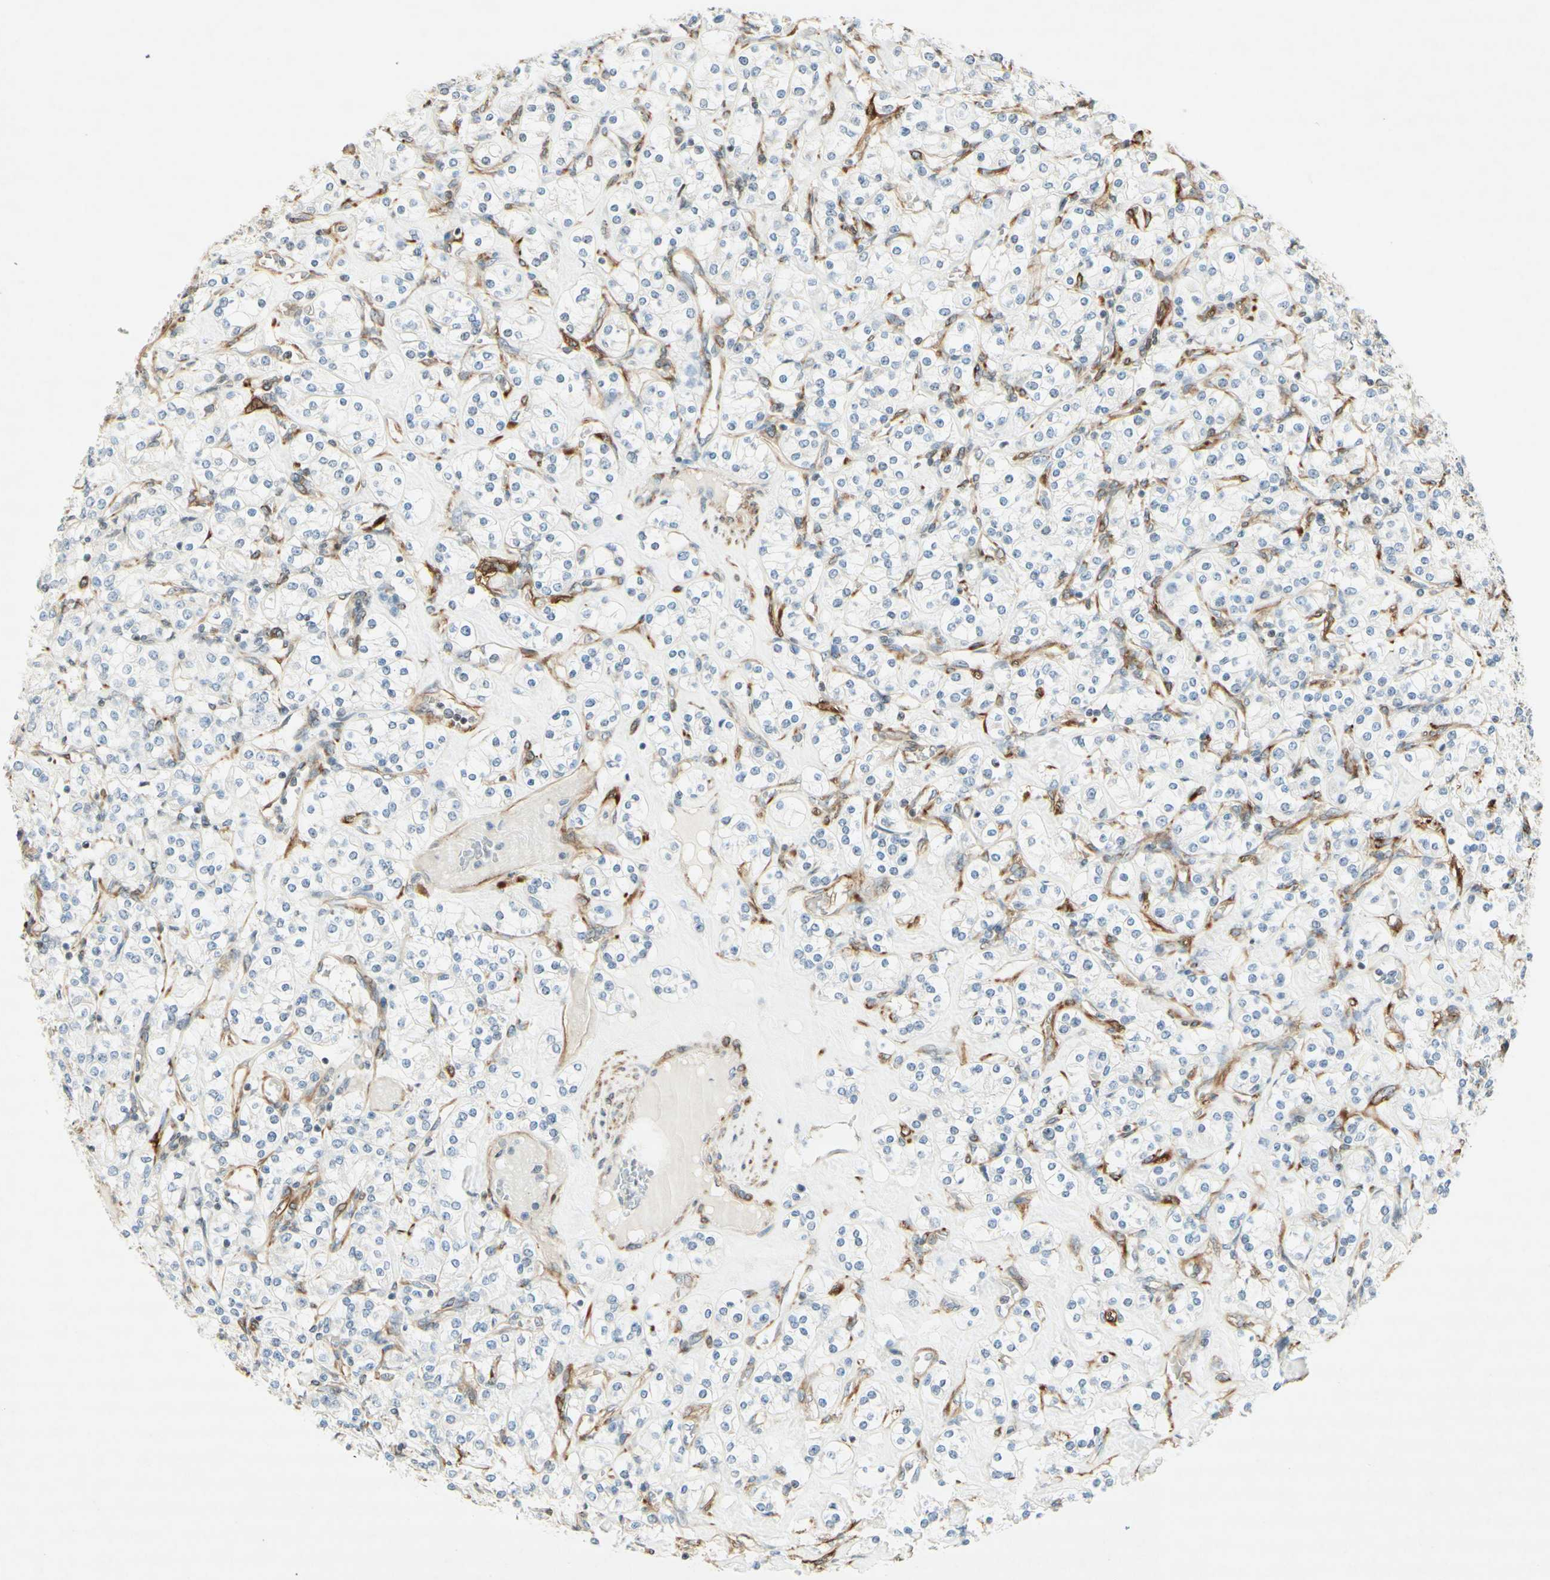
{"staining": {"intensity": "negative", "quantity": "none", "location": "none"}, "tissue": "renal cancer", "cell_type": "Tumor cells", "image_type": "cancer", "snomed": [{"axis": "morphology", "description": "Adenocarcinoma, NOS"}, {"axis": "topography", "description": "Kidney"}], "caption": "Immunohistochemical staining of human renal cancer (adenocarcinoma) reveals no significant expression in tumor cells. Brightfield microscopy of immunohistochemistry (IHC) stained with DAB (3,3'-diaminobenzidine) (brown) and hematoxylin (blue), captured at high magnification.", "gene": "MAP1B", "patient": {"sex": "male", "age": 77}}